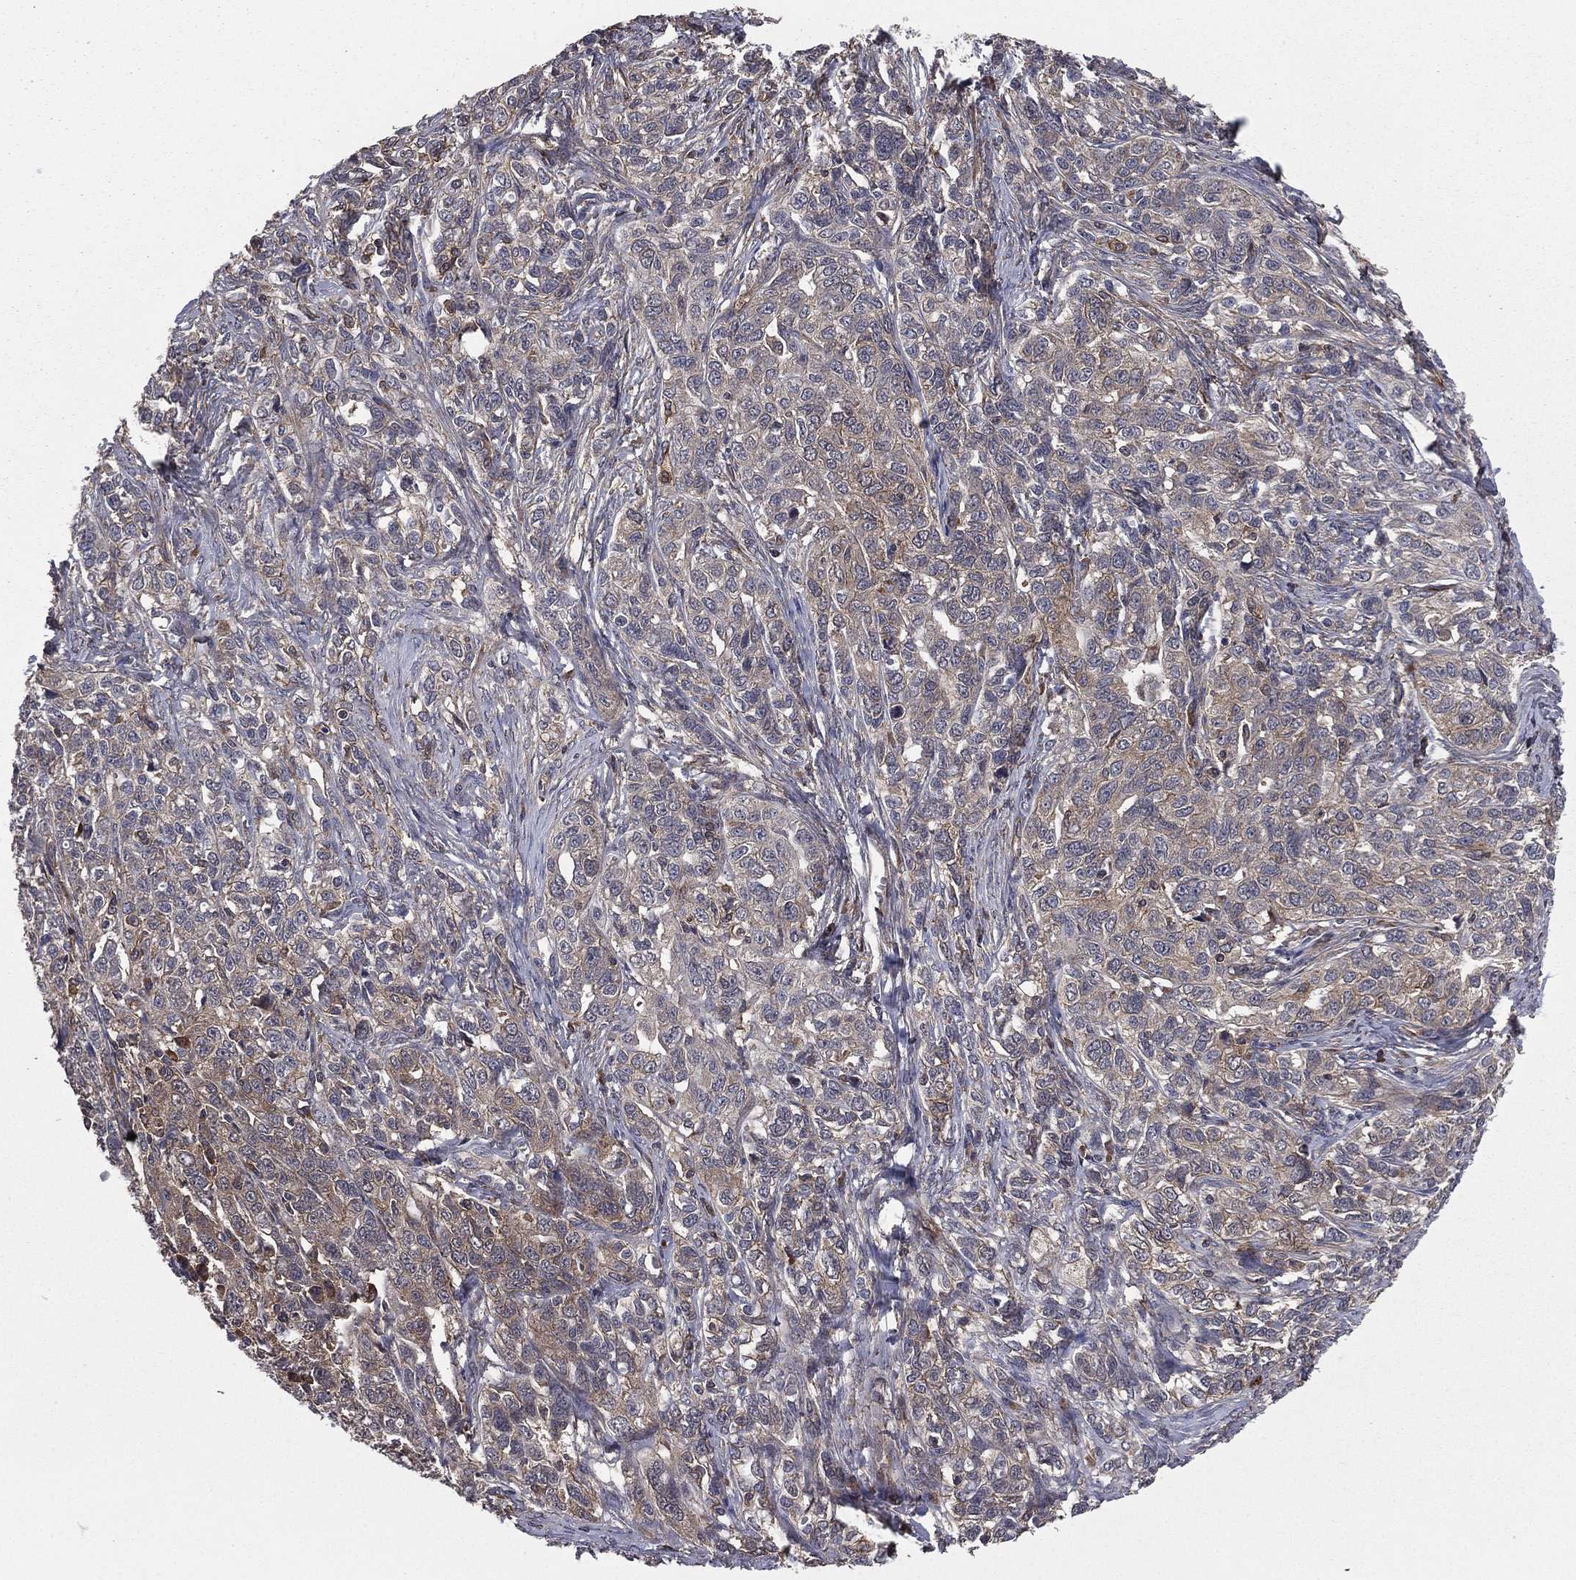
{"staining": {"intensity": "weak", "quantity": "<25%", "location": "cytoplasmic/membranous"}, "tissue": "ovarian cancer", "cell_type": "Tumor cells", "image_type": "cancer", "snomed": [{"axis": "morphology", "description": "Cystadenocarcinoma, serous, NOS"}, {"axis": "topography", "description": "Ovary"}], "caption": "DAB immunohistochemical staining of human ovarian serous cystadenocarcinoma demonstrates no significant staining in tumor cells.", "gene": "CERT1", "patient": {"sex": "female", "age": 71}}